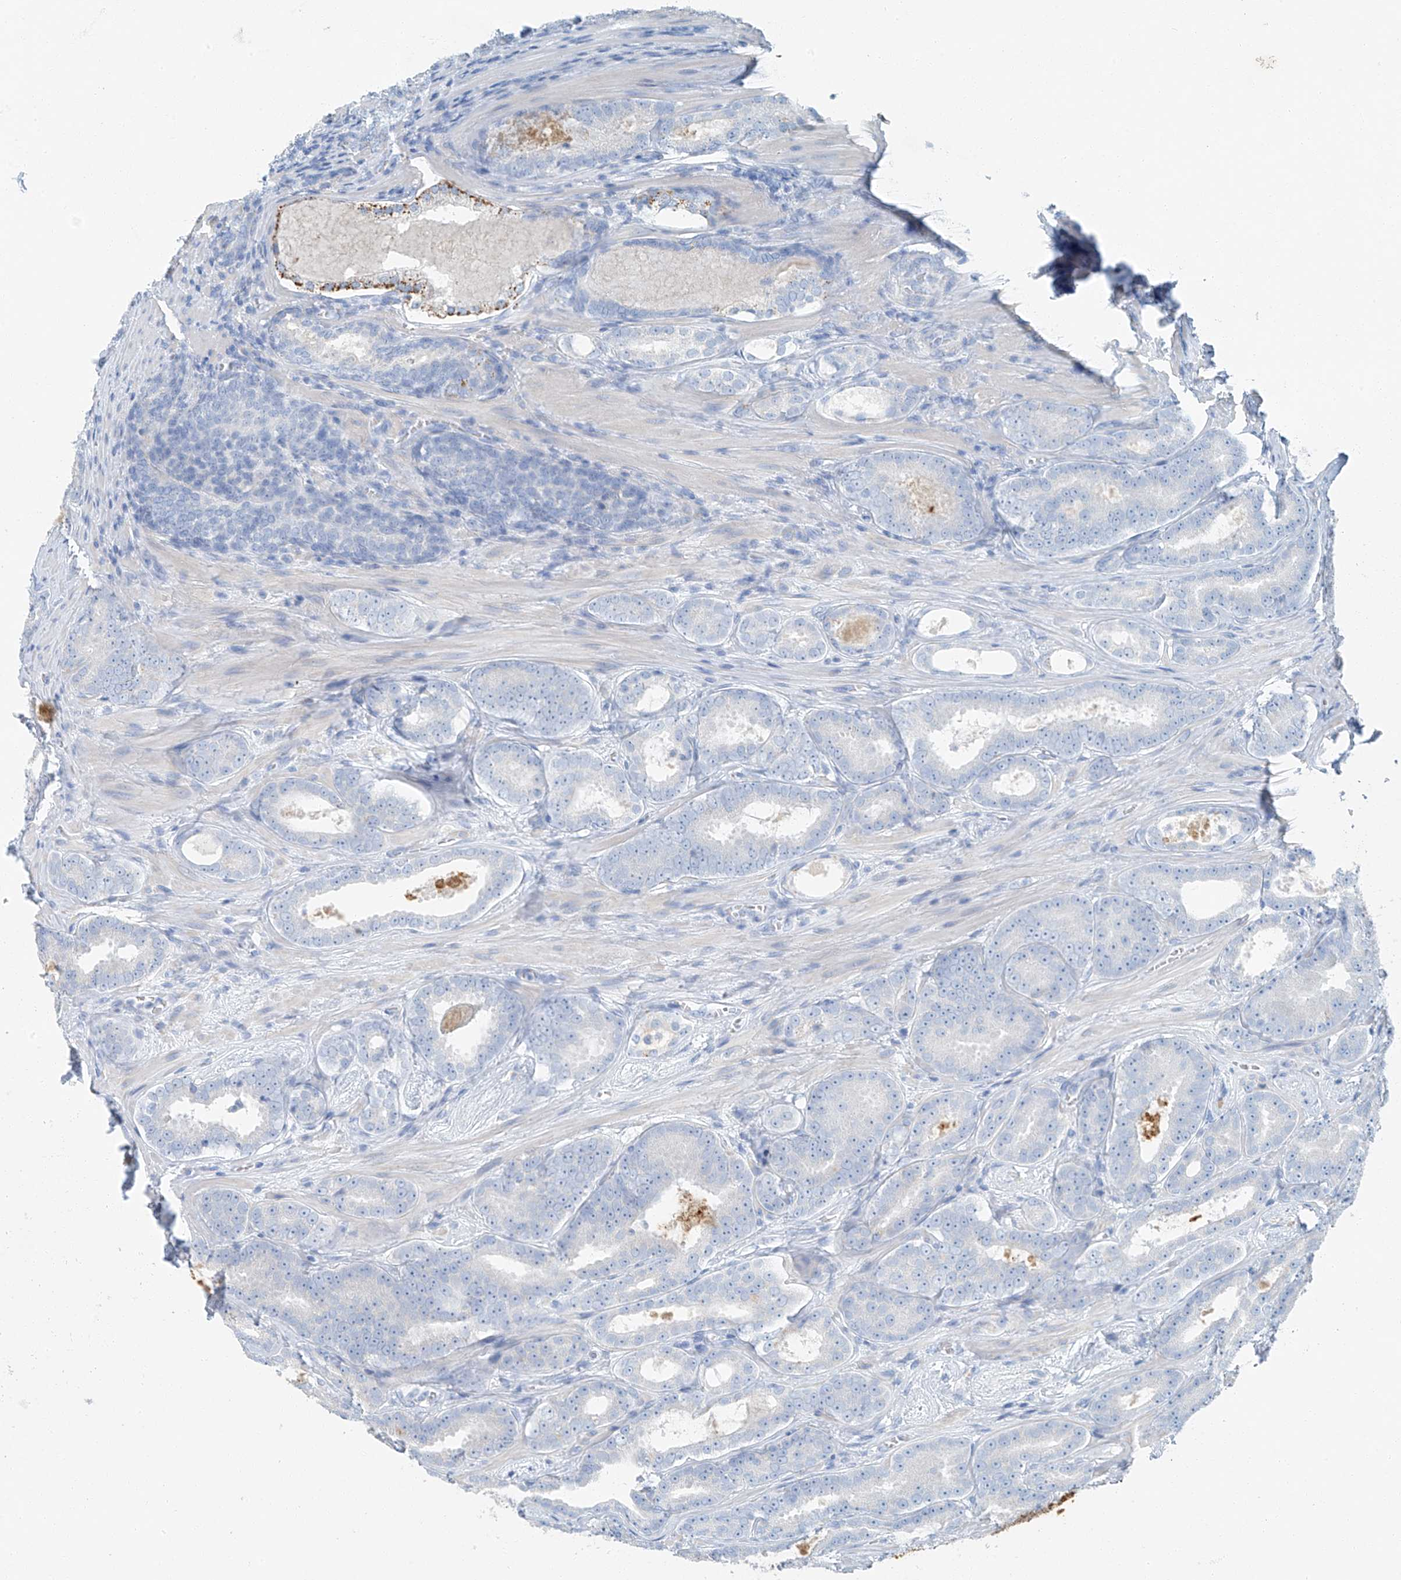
{"staining": {"intensity": "negative", "quantity": "none", "location": "none"}, "tissue": "prostate cancer", "cell_type": "Tumor cells", "image_type": "cancer", "snomed": [{"axis": "morphology", "description": "Adenocarcinoma, High grade"}, {"axis": "topography", "description": "Prostate"}], "caption": "A micrograph of human prostate cancer (high-grade adenocarcinoma) is negative for staining in tumor cells.", "gene": "C1orf87", "patient": {"sex": "male", "age": 66}}